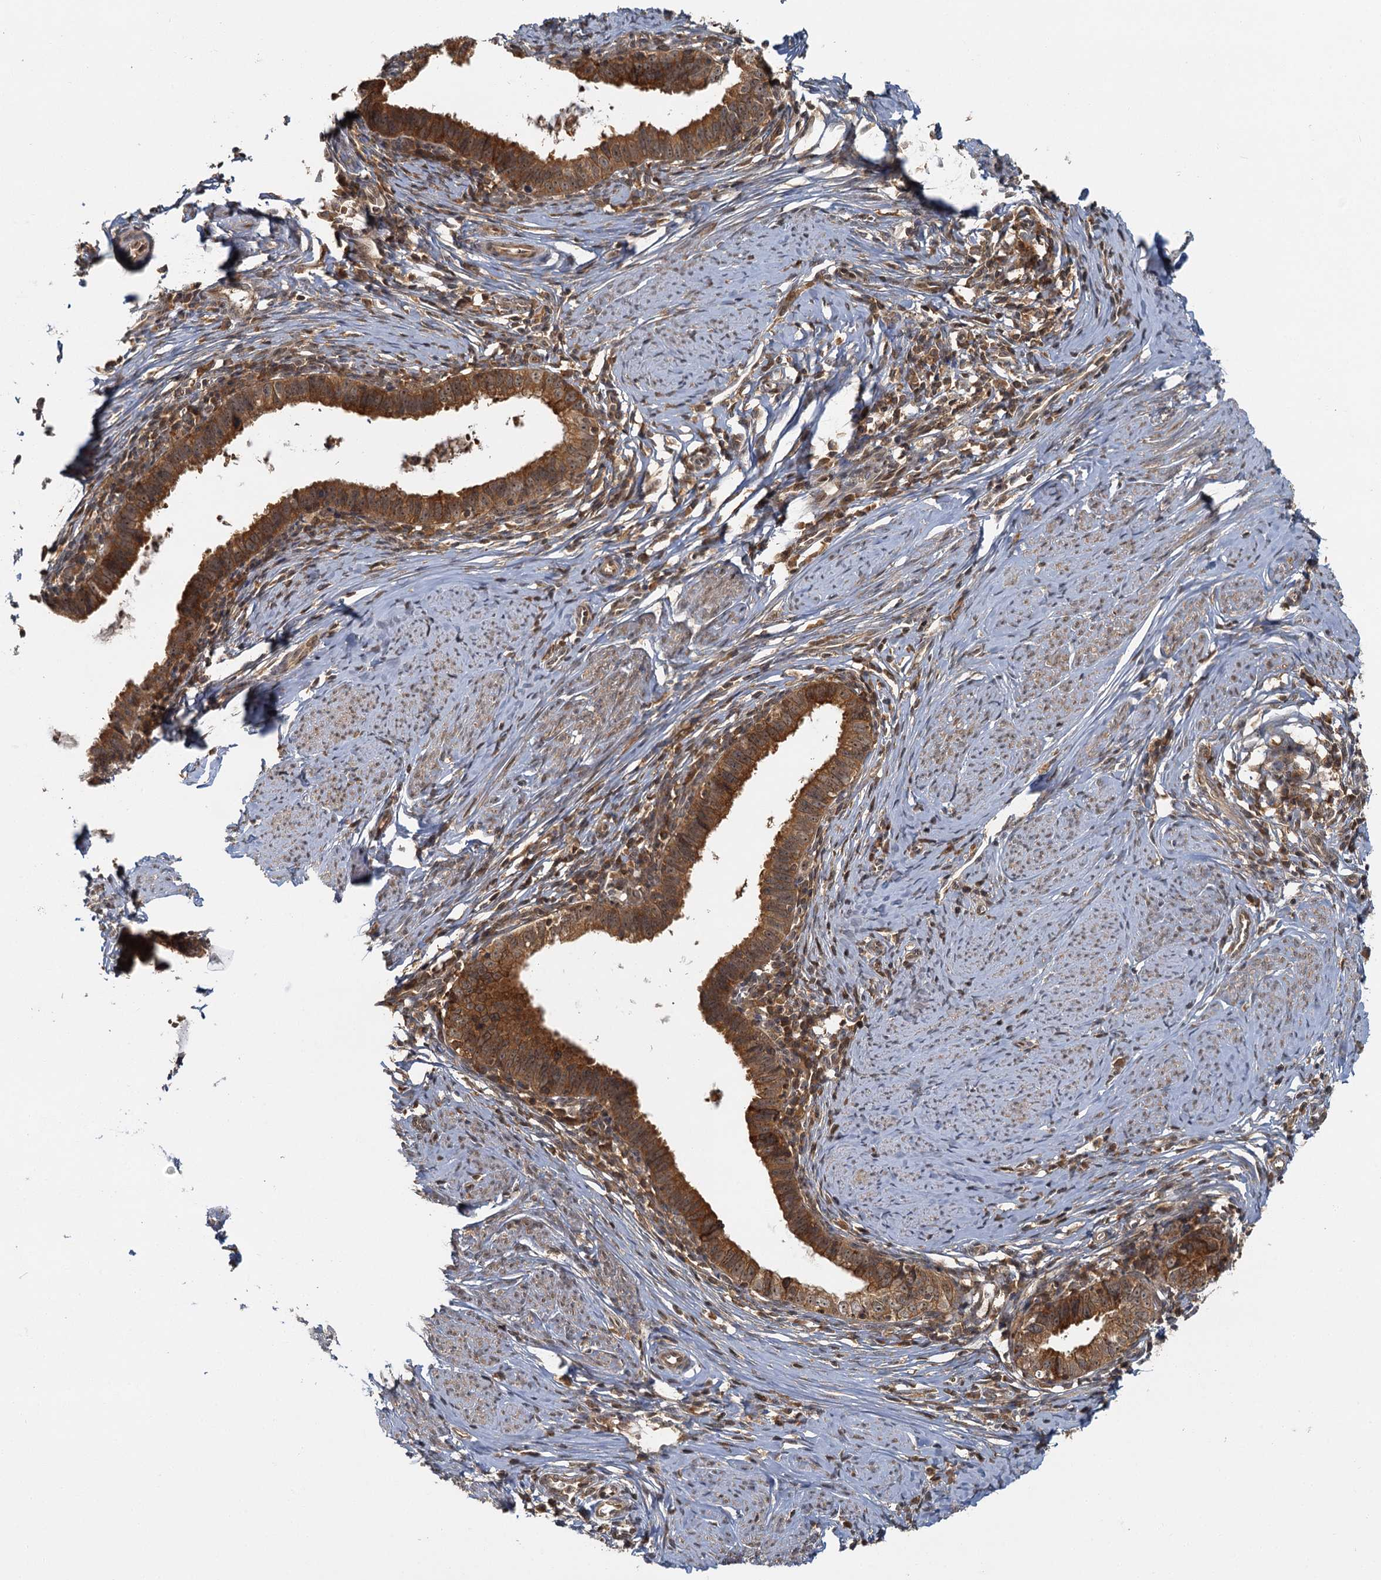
{"staining": {"intensity": "moderate", "quantity": ">75%", "location": "cytoplasmic/membranous,nuclear"}, "tissue": "cervical cancer", "cell_type": "Tumor cells", "image_type": "cancer", "snomed": [{"axis": "morphology", "description": "Adenocarcinoma, NOS"}, {"axis": "topography", "description": "Cervix"}], "caption": "The photomicrograph exhibits immunohistochemical staining of cervical cancer. There is moderate cytoplasmic/membranous and nuclear positivity is present in approximately >75% of tumor cells. The staining was performed using DAB (3,3'-diaminobenzidine), with brown indicating positive protein expression. Nuclei are stained blue with hematoxylin.", "gene": "ZNF549", "patient": {"sex": "female", "age": 36}}